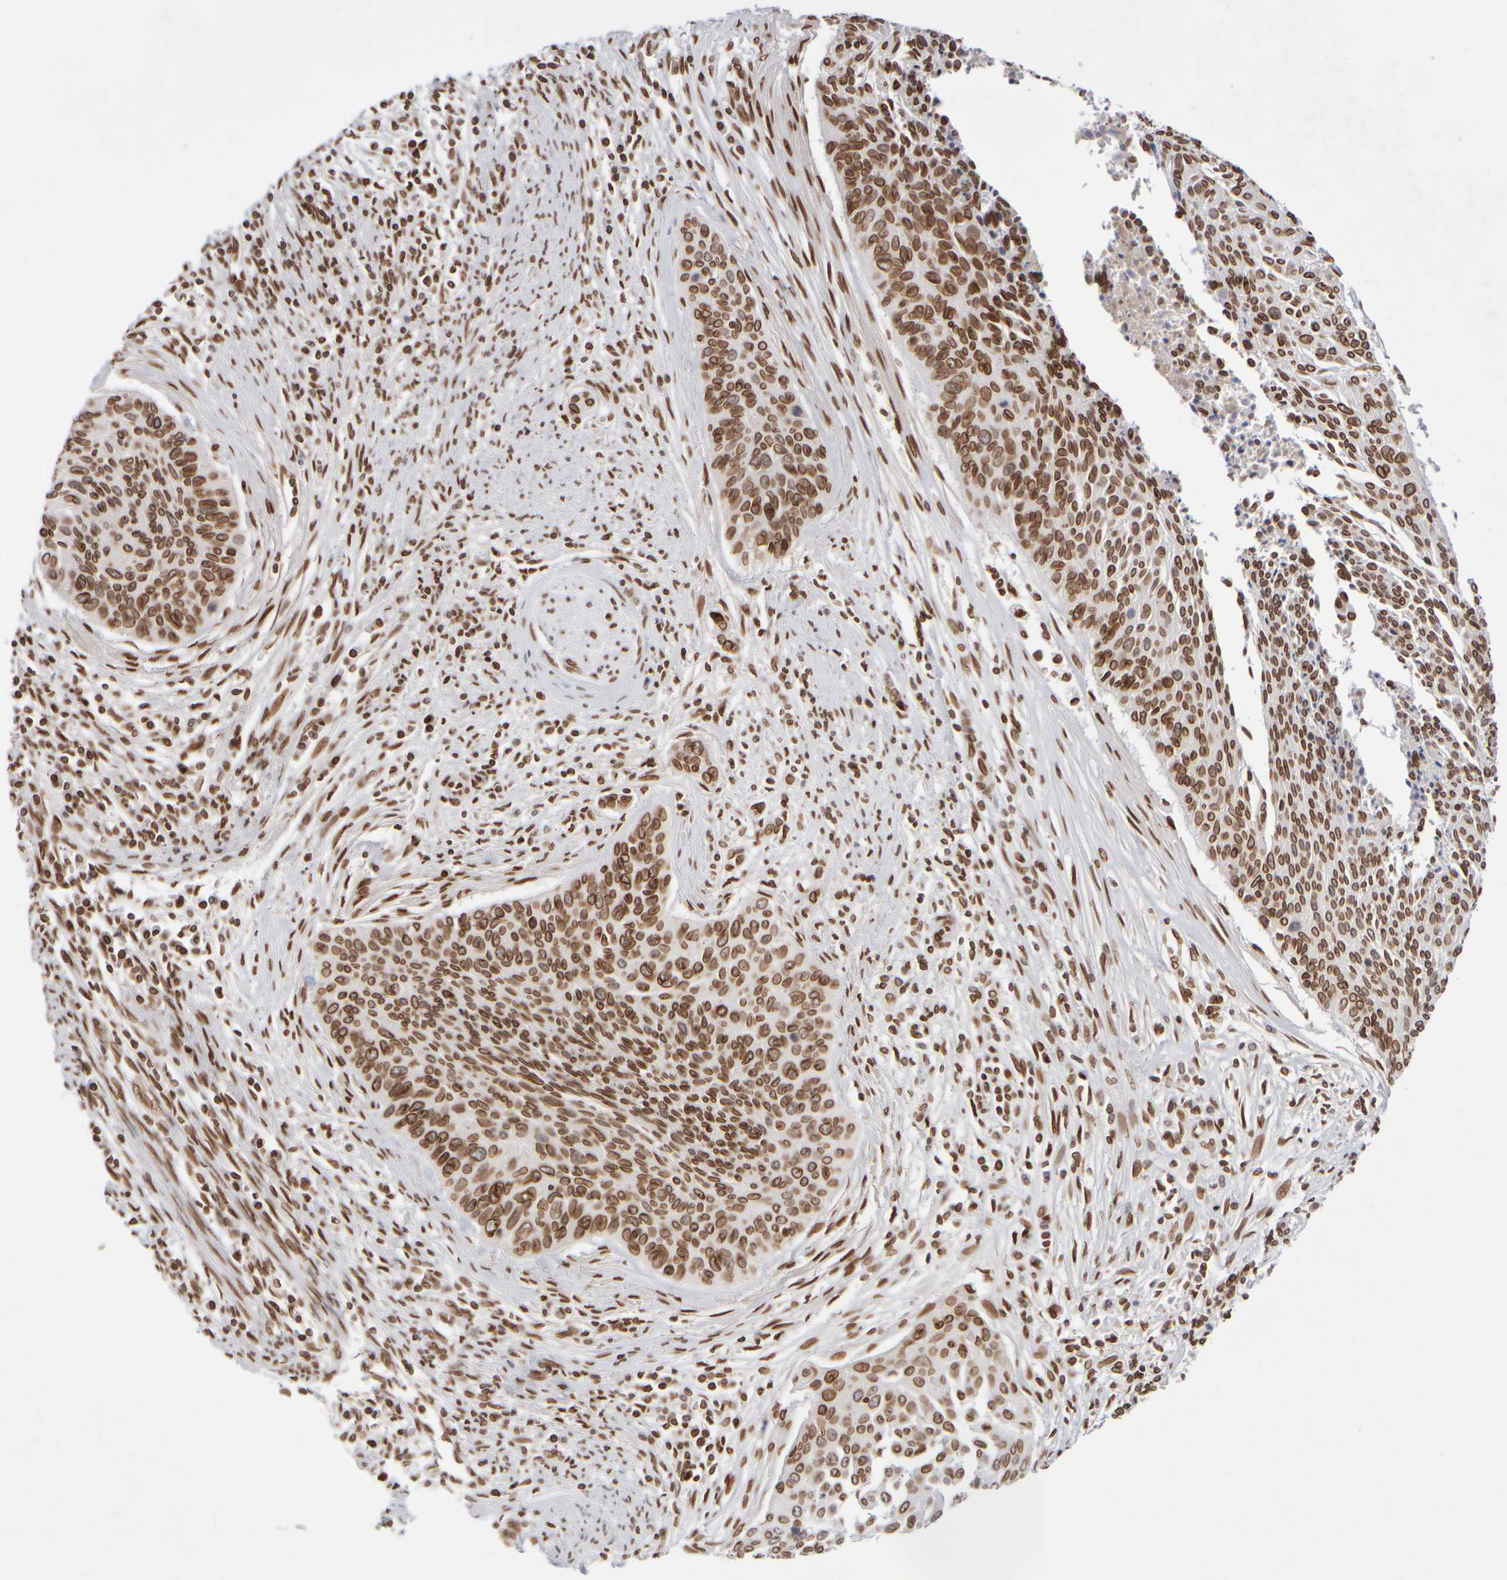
{"staining": {"intensity": "strong", "quantity": ">75%", "location": "cytoplasmic/membranous,nuclear"}, "tissue": "cervical cancer", "cell_type": "Tumor cells", "image_type": "cancer", "snomed": [{"axis": "morphology", "description": "Squamous cell carcinoma, NOS"}, {"axis": "topography", "description": "Cervix"}], "caption": "Cervical cancer was stained to show a protein in brown. There is high levels of strong cytoplasmic/membranous and nuclear positivity in about >75% of tumor cells. The staining was performed using DAB (3,3'-diaminobenzidine), with brown indicating positive protein expression. Nuclei are stained blue with hematoxylin.", "gene": "ZC3HC1", "patient": {"sex": "female", "age": 55}}